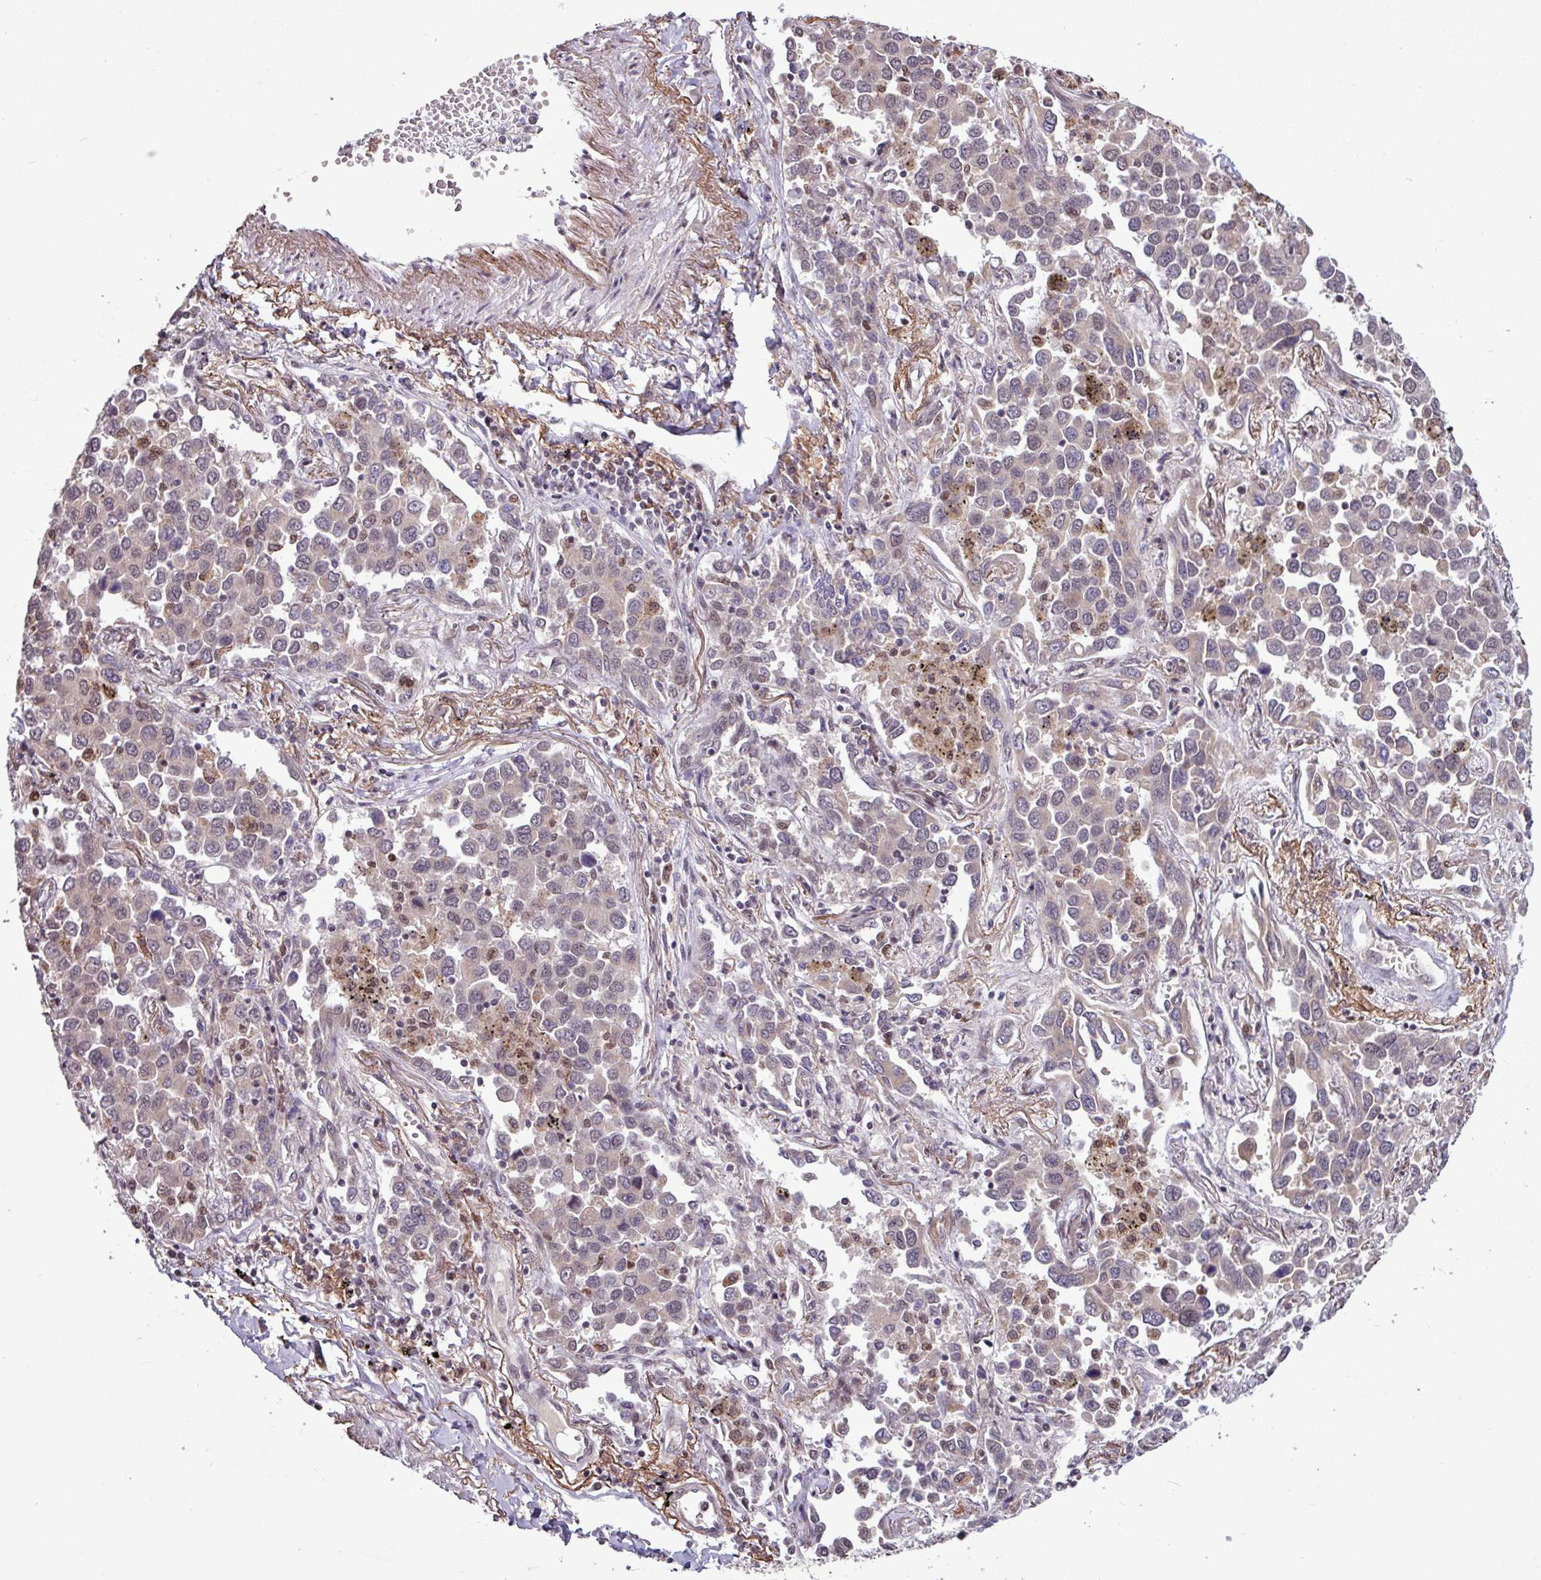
{"staining": {"intensity": "negative", "quantity": "none", "location": "none"}, "tissue": "lung cancer", "cell_type": "Tumor cells", "image_type": "cancer", "snomed": [{"axis": "morphology", "description": "Adenocarcinoma, NOS"}, {"axis": "topography", "description": "Lung"}], "caption": "A high-resolution histopathology image shows immunohistochemistry staining of lung adenocarcinoma, which reveals no significant expression in tumor cells.", "gene": "SKIC2", "patient": {"sex": "male", "age": 67}}